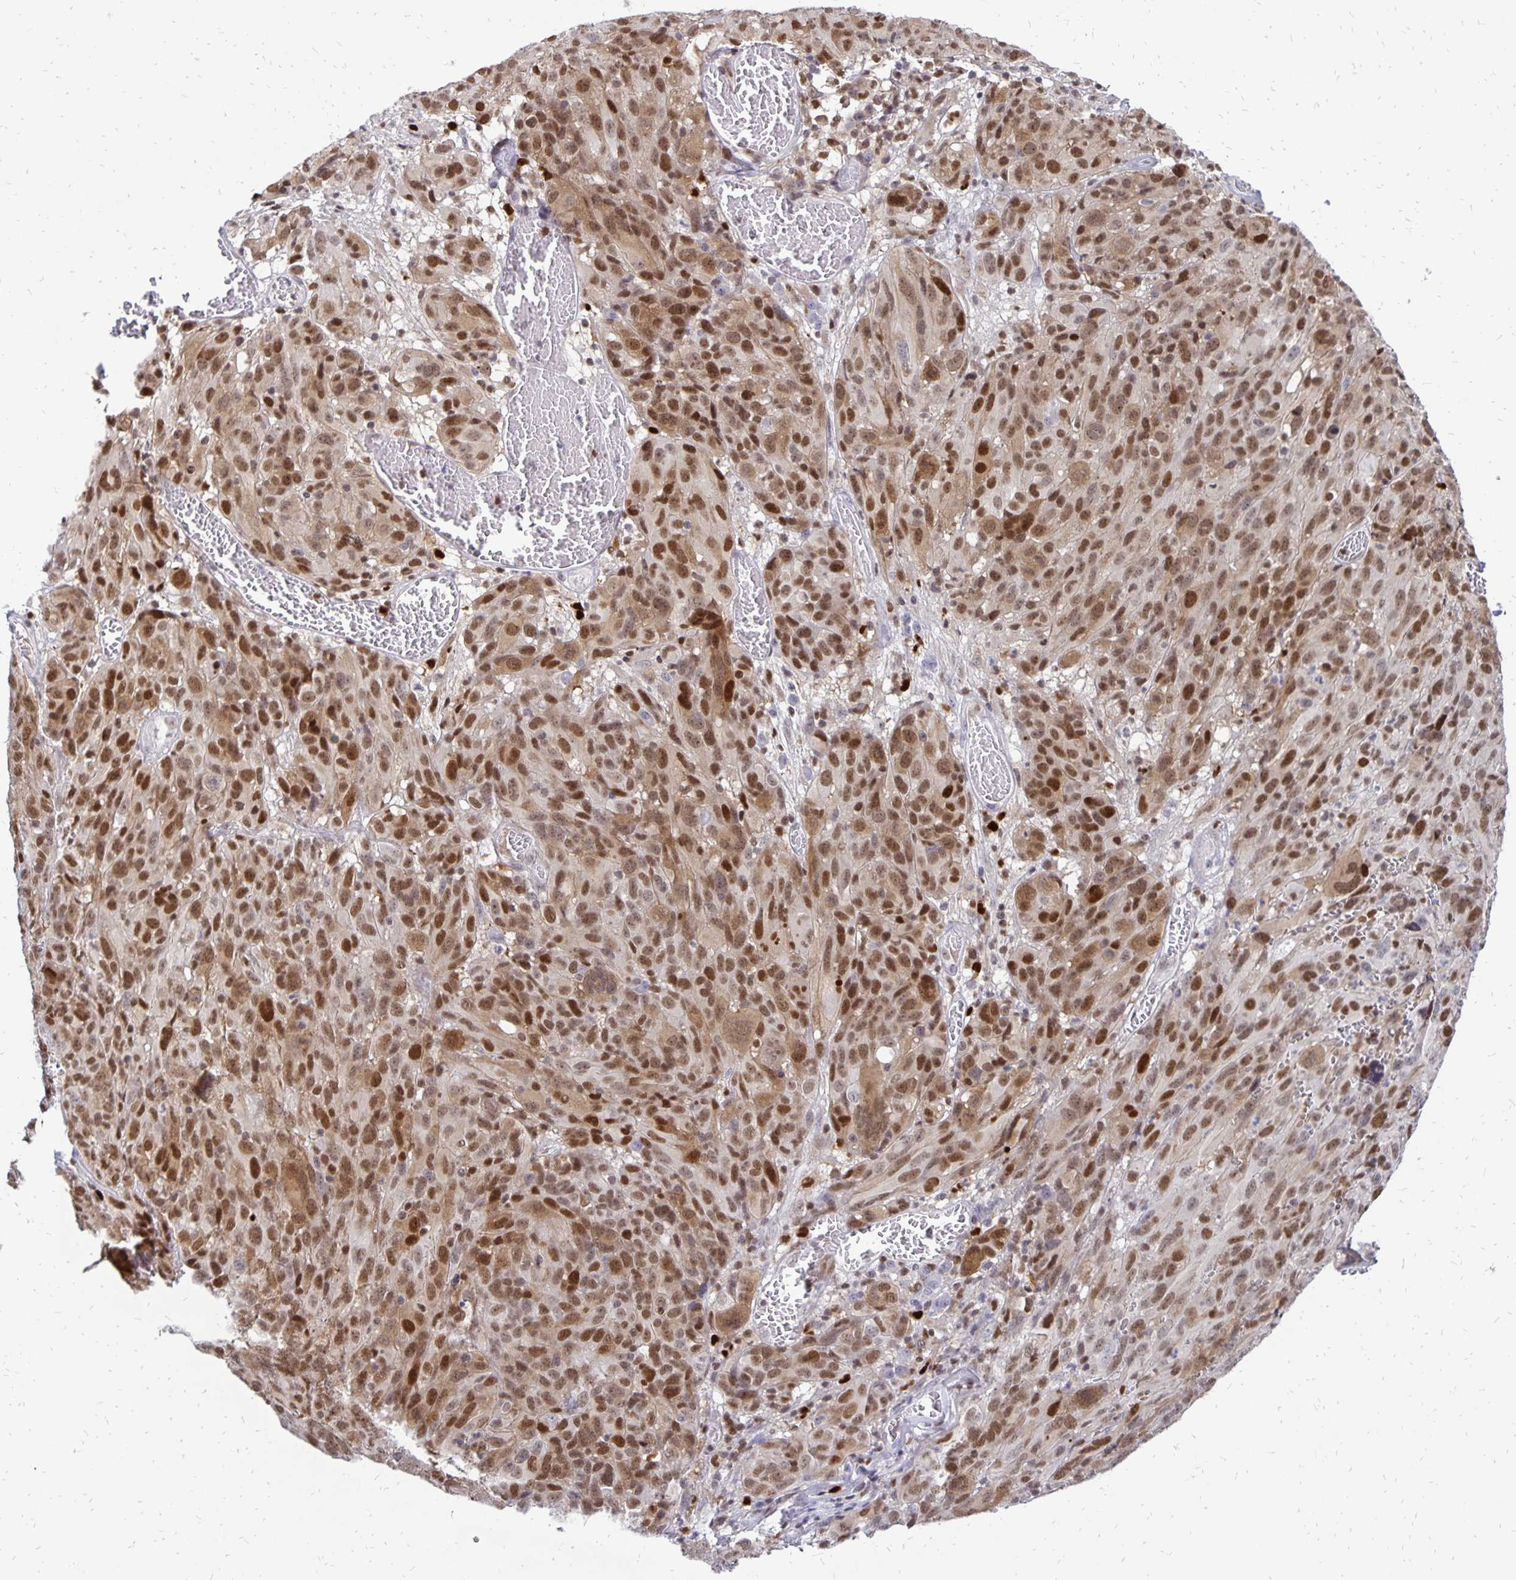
{"staining": {"intensity": "moderate", "quantity": ">75%", "location": "nuclear"}, "tissue": "melanoma", "cell_type": "Tumor cells", "image_type": "cancer", "snomed": [{"axis": "morphology", "description": "Malignant melanoma, NOS"}, {"axis": "topography", "description": "Skin"}], "caption": "Moderate nuclear protein expression is identified in approximately >75% of tumor cells in malignant melanoma.", "gene": "DCK", "patient": {"sex": "male", "age": 51}}